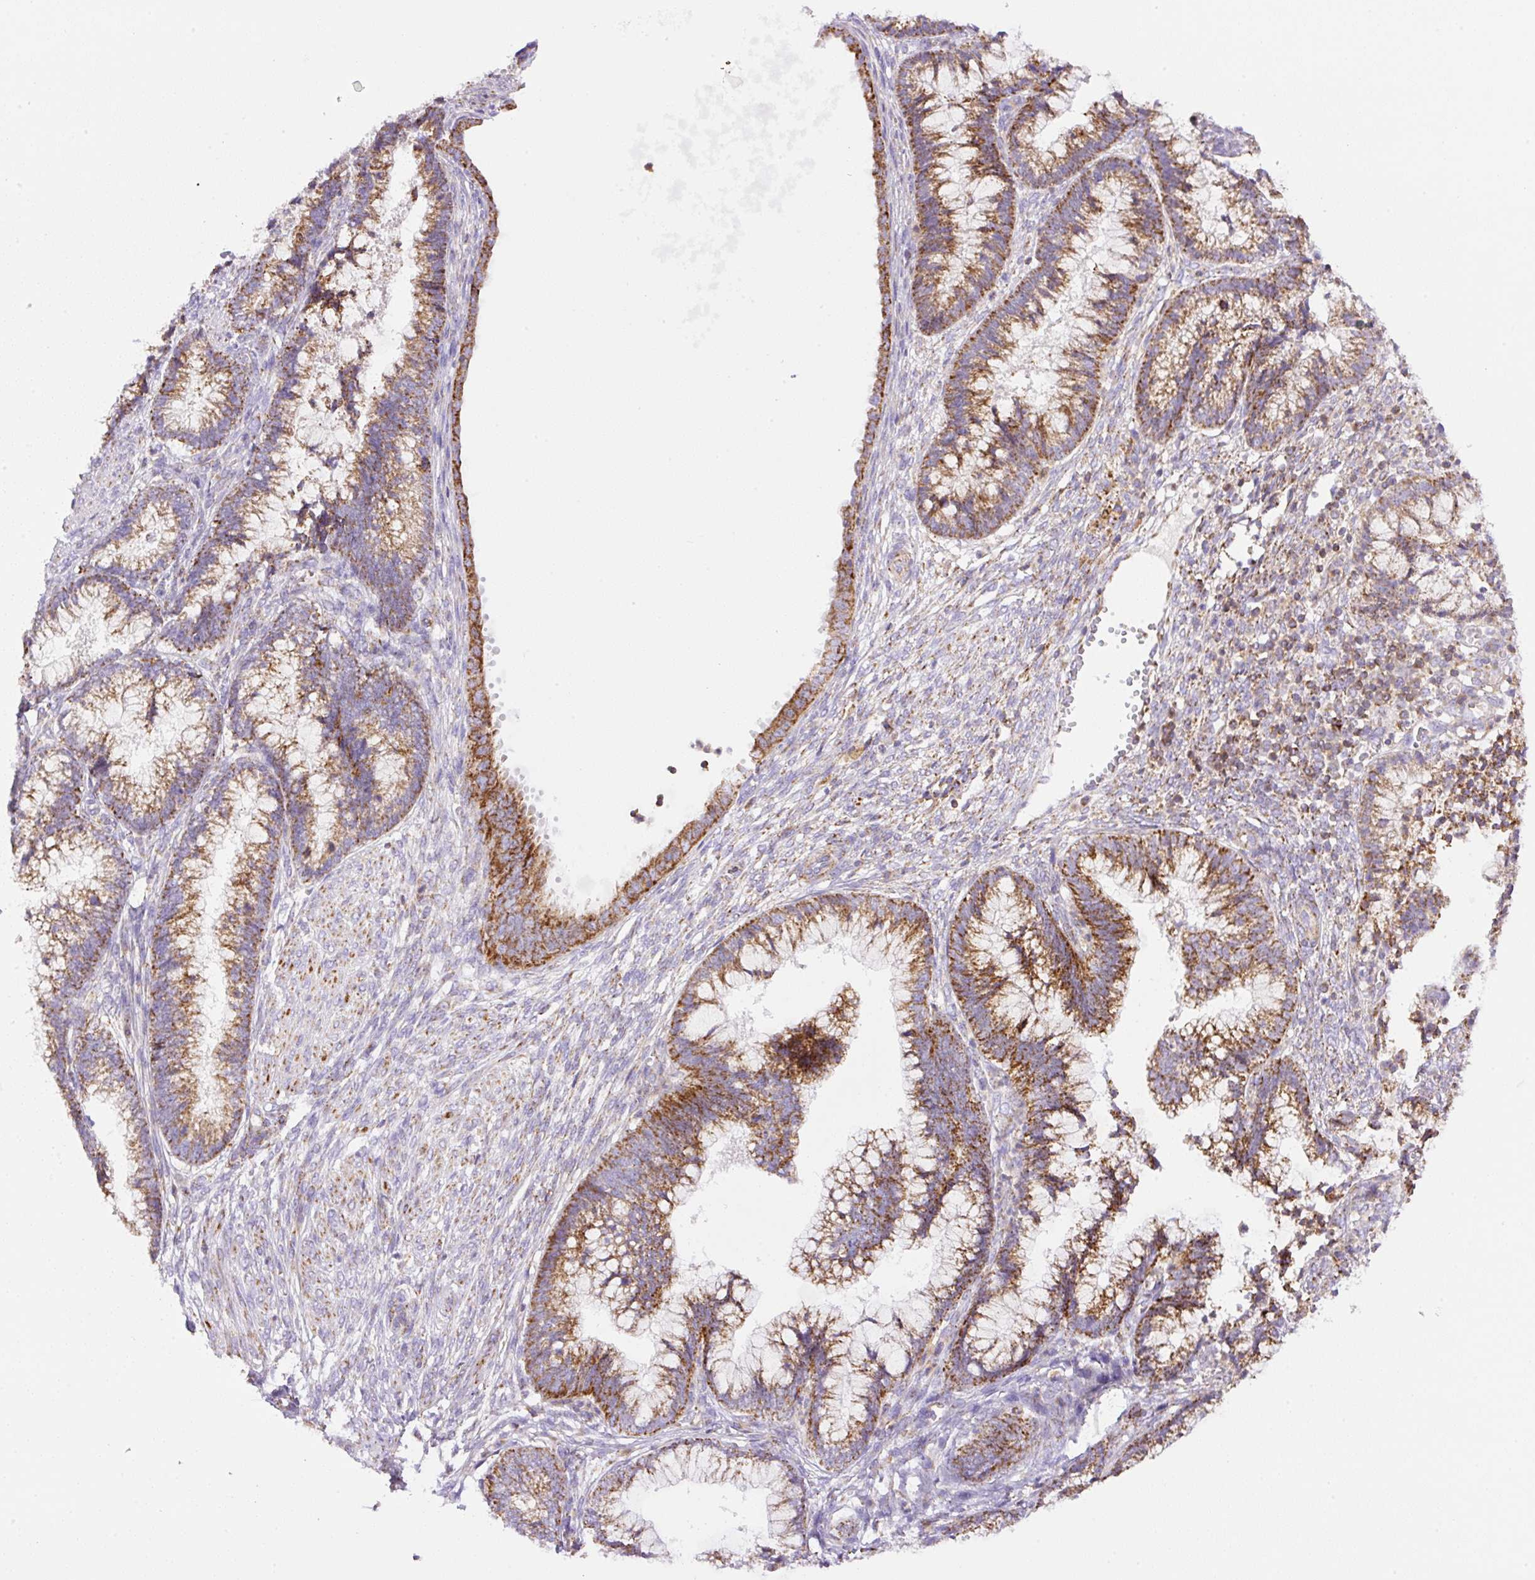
{"staining": {"intensity": "moderate", "quantity": ">75%", "location": "cytoplasmic/membranous"}, "tissue": "cervical cancer", "cell_type": "Tumor cells", "image_type": "cancer", "snomed": [{"axis": "morphology", "description": "Adenocarcinoma, NOS"}, {"axis": "topography", "description": "Cervix"}], "caption": "Brown immunohistochemical staining in human adenocarcinoma (cervical) displays moderate cytoplasmic/membranous positivity in approximately >75% of tumor cells.", "gene": "NF1", "patient": {"sex": "female", "age": 44}}